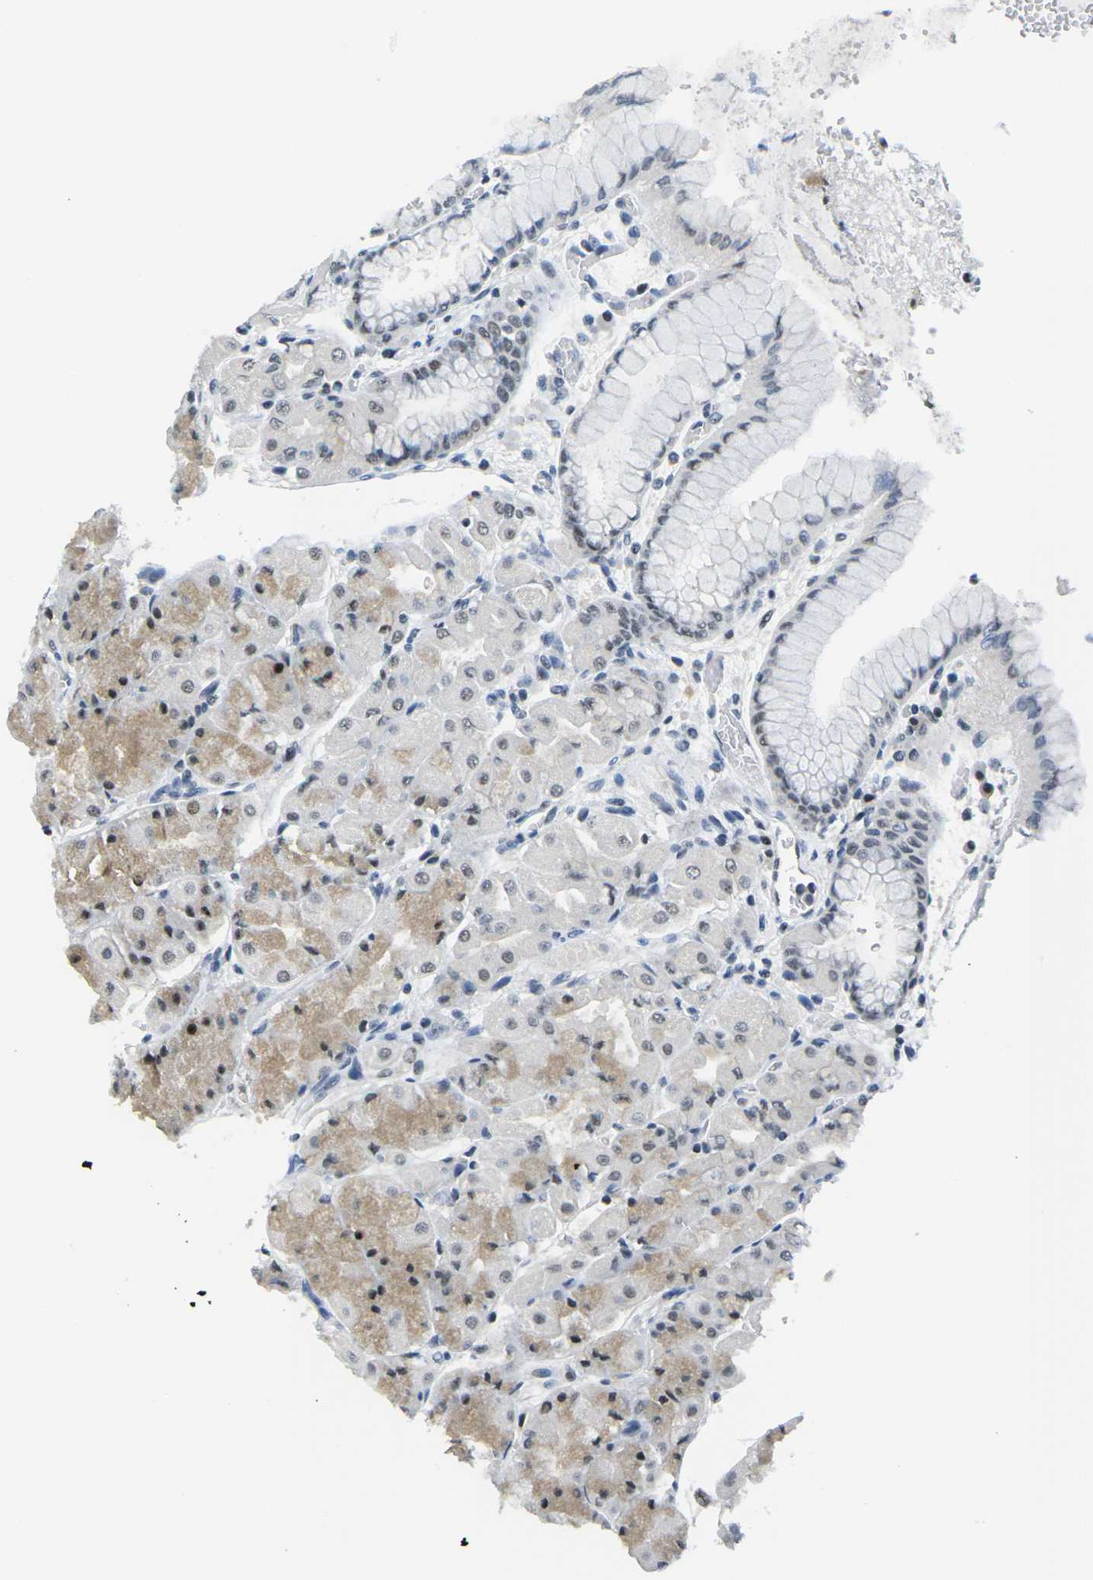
{"staining": {"intensity": "moderate", "quantity": "25%-75%", "location": "cytoplasmic/membranous,nuclear"}, "tissue": "stomach", "cell_type": "Glandular cells", "image_type": "normal", "snomed": [{"axis": "morphology", "description": "Normal tissue, NOS"}, {"axis": "topography", "description": "Stomach, upper"}], "caption": "Protein expression analysis of normal human stomach reveals moderate cytoplasmic/membranous,nuclear expression in approximately 25%-75% of glandular cells.", "gene": "PRPF8", "patient": {"sex": "female", "age": 56}}